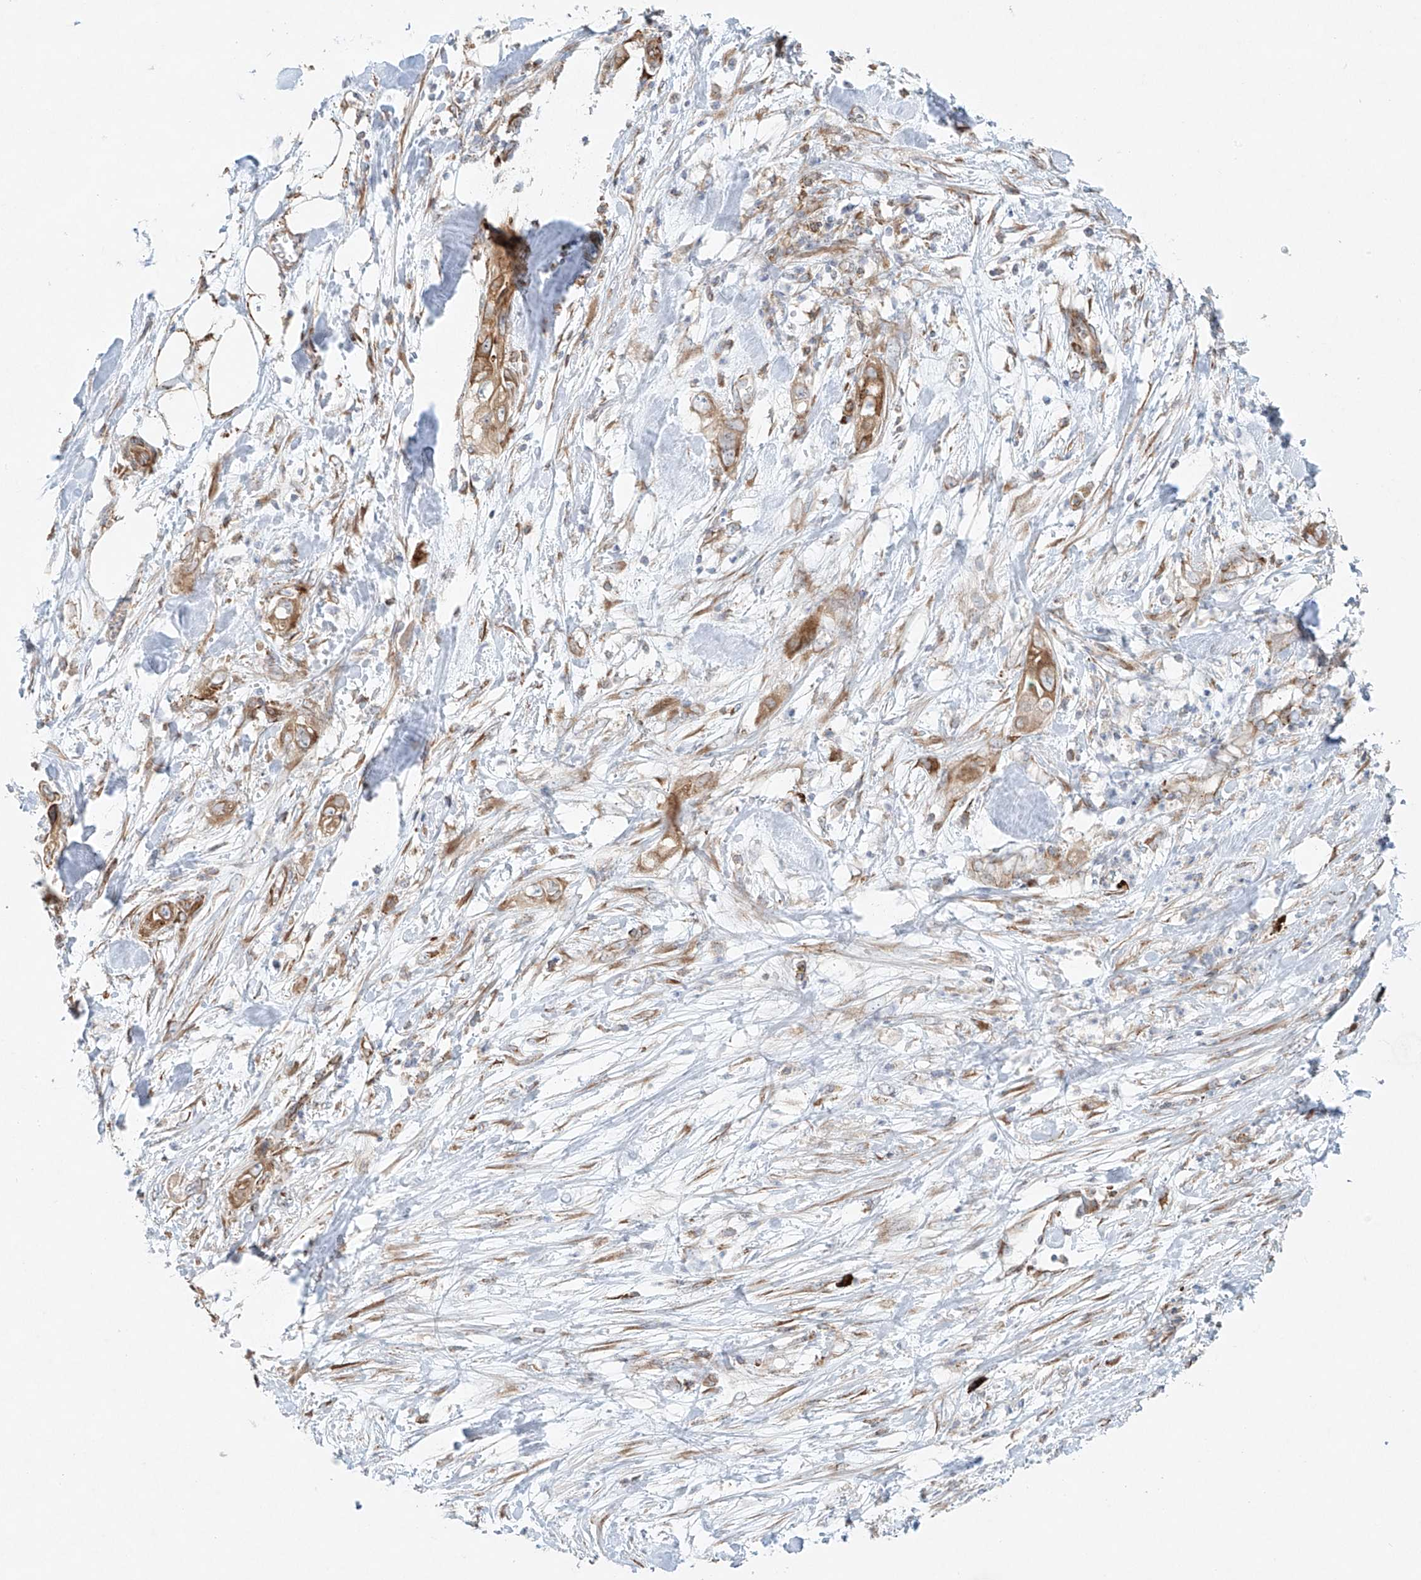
{"staining": {"intensity": "moderate", "quantity": ">75%", "location": "cytoplasmic/membranous"}, "tissue": "pancreatic cancer", "cell_type": "Tumor cells", "image_type": "cancer", "snomed": [{"axis": "morphology", "description": "Adenocarcinoma, NOS"}, {"axis": "topography", "description": "Pancreas"}], "caption": "A high-resolution photomicrograph shows immunohistochemistry staining of pancreatic cancer (adenocarcinoma), which displays moderate cytoplasmic/membranous positivity in about >75% of tumor cells.", "gene": "EIPR1", "patient": {"sex": "female", "age": 78}}